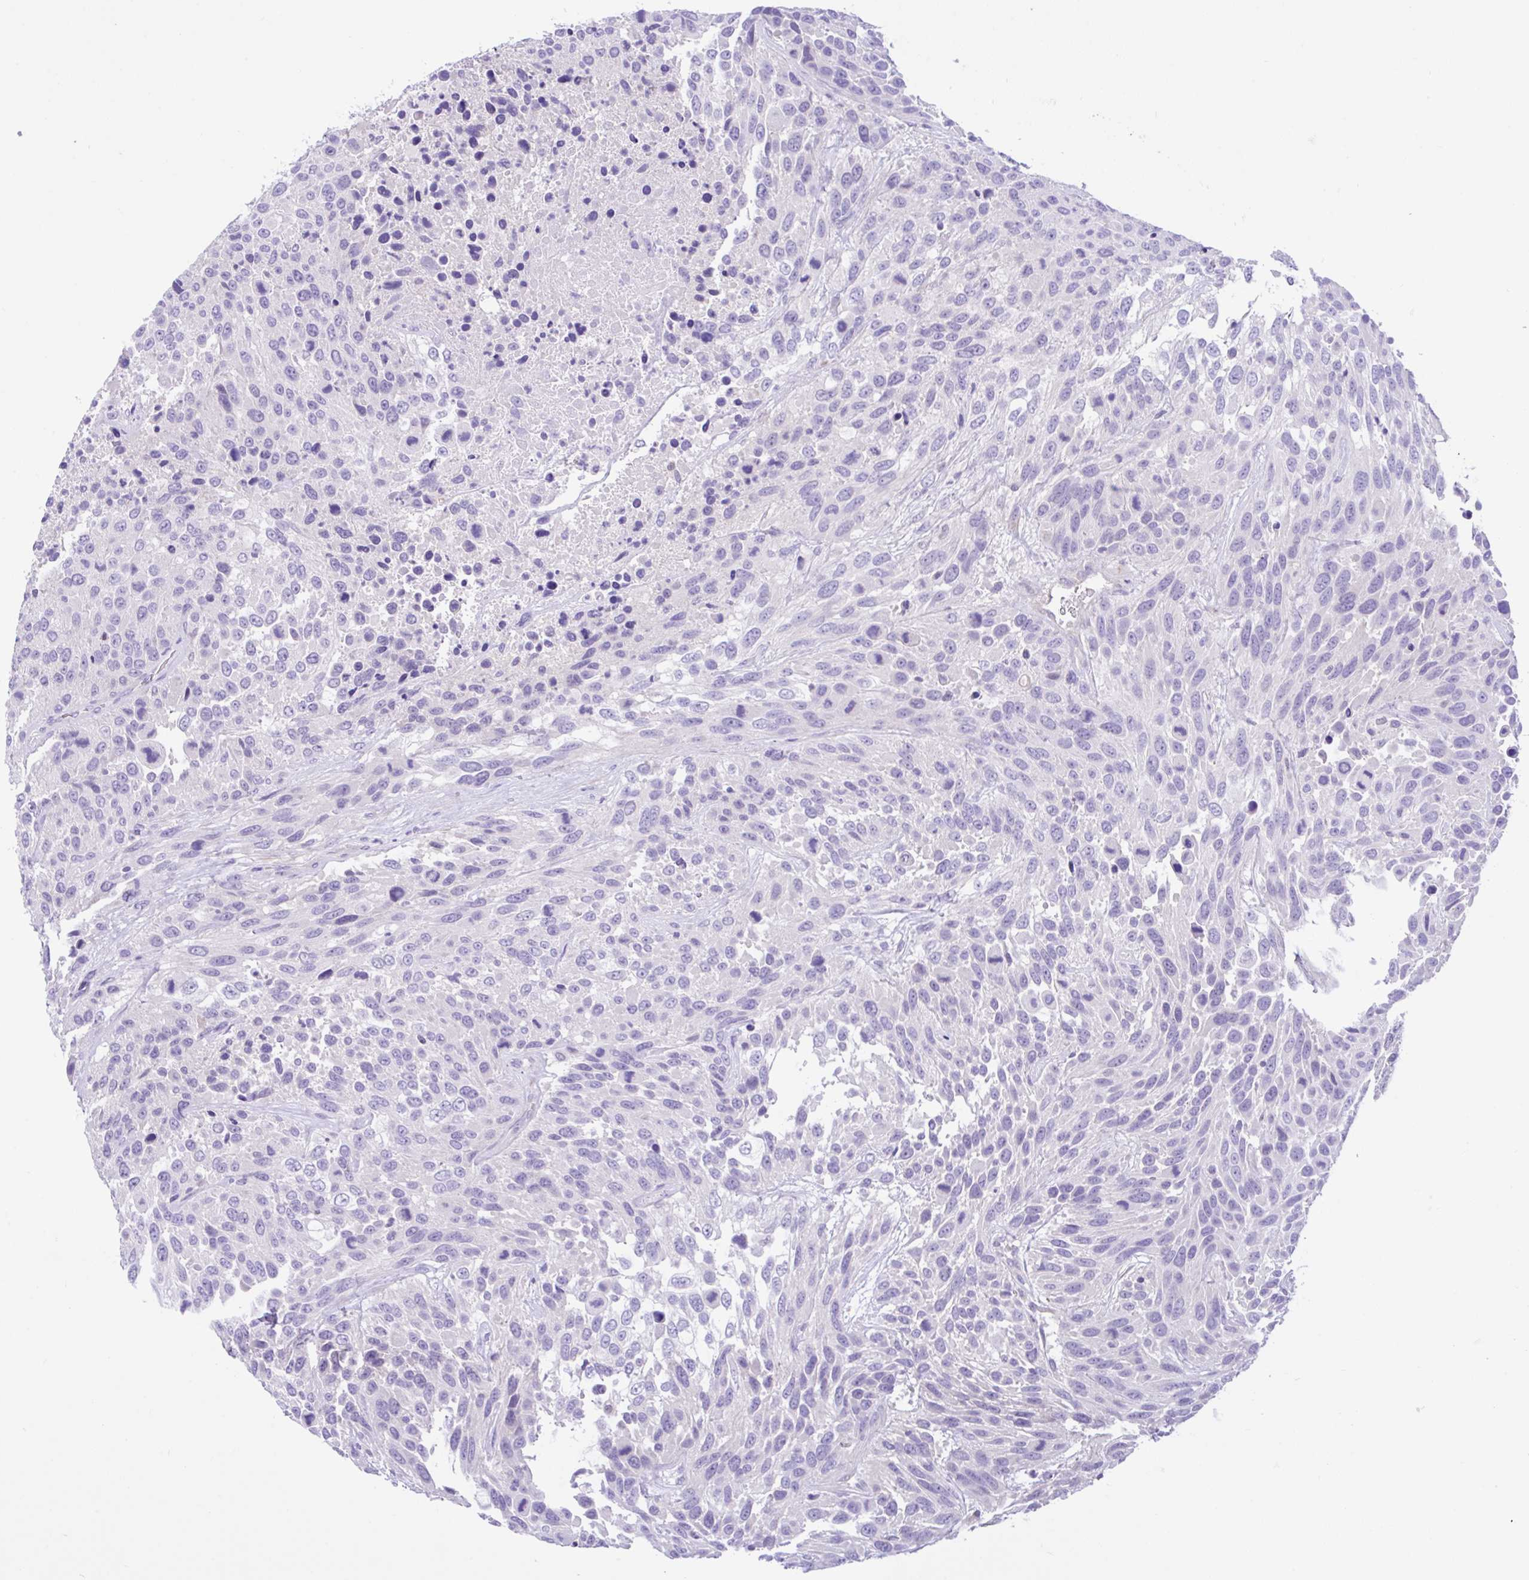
{"staining": {"intensity": "negative", "quantity": "none", "location": "none"}, "tissue": "urothelial cancer", "cell_type": "Tumor cells", "image_type": "cancer", "snomed": [{"axis": "morphology", "description": "Urothelial carcinoma, High grade"}, {"axis": "topography", "description": "Urinary bladder"}], "caption": "The photomicrograph demonstrates no staining of tumor cells in urothelial carcinoma (high-grade).", "gene": "ANO4", "patient": {"sex": "female", "age": 70}}